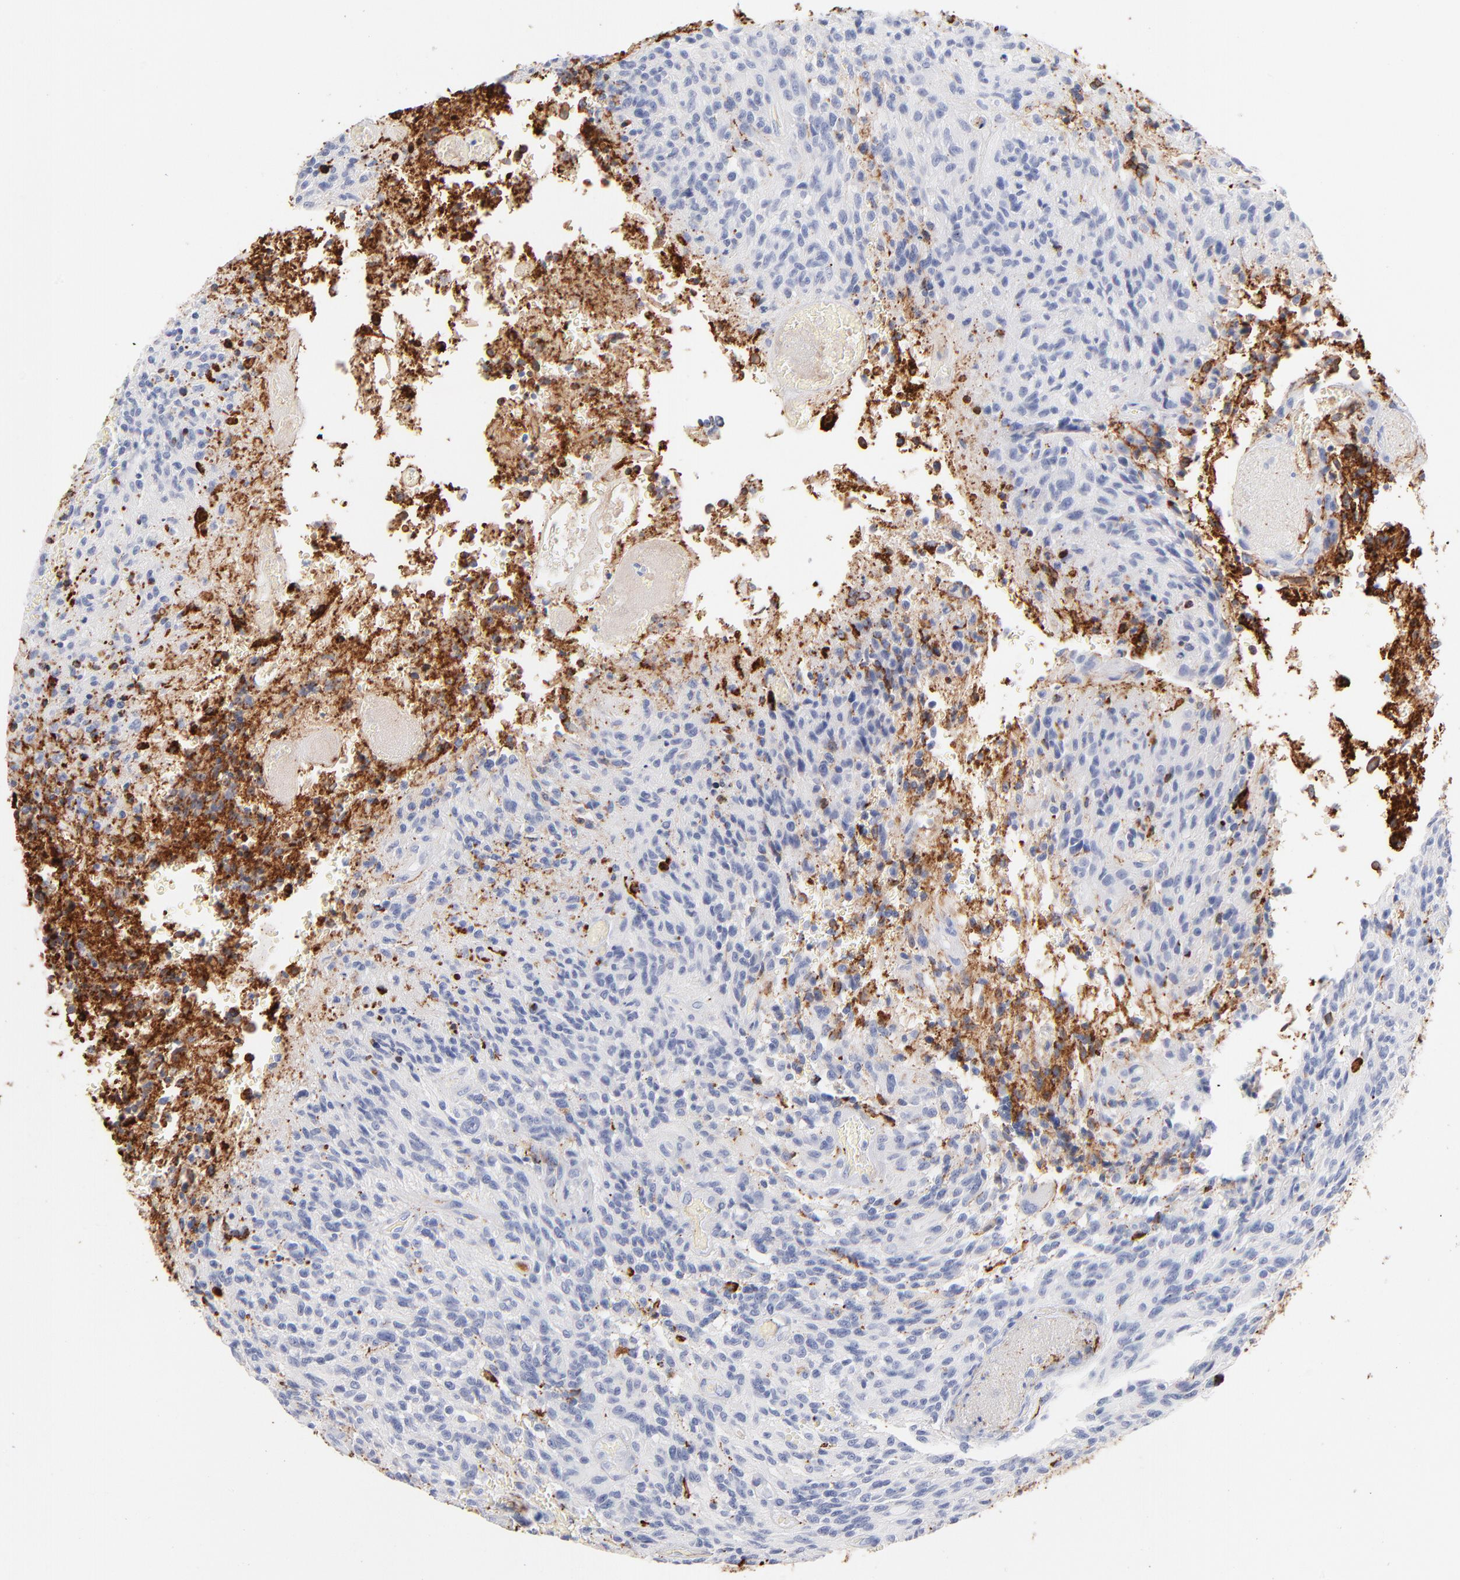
{"staining": {"intensity": "negative", "quantity": "none", "location": "none"}, "tissue": "glioma", "cell_type": "Tumor cells", "image_type": "cancer", "snomed": [{"axis": "morphology", "description": "Normal tissue, NOS"}, {"axis": "morphology", "description": "Glioma, malignant, High grade"}, {"axis": "topography", "description": "Cerebral cortex"}], "caption": "Malignant glioma (high-grade) was stained to show a protein in brown. There is no significant positivity in tumor cells. The staining was performed using DAB to visualize the protein expression in brown, while the nuclei were stained in blue with hematoxylin (Magnification: 20x).", "gene": "APOH", "patient": {"sex": "male", "age": 56}}